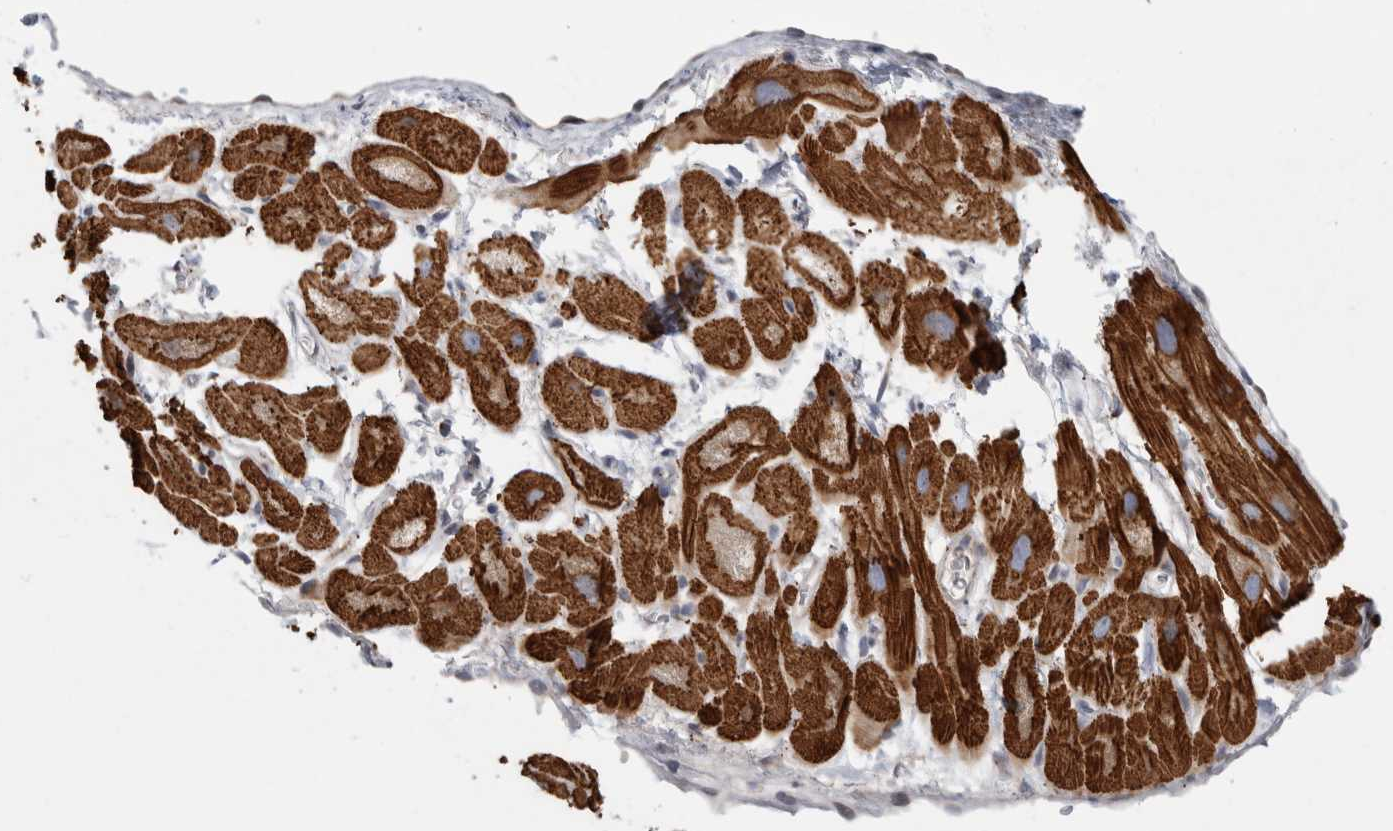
{"staining": {"intensity": "strong", "quantity": ">75%", "location": "cytoplasmic/membranous"}, "tissue": "heart muscle", "cell_type": "Cardiomyocytes", "image_type": "normal", "snomed": [{"axis": "morphology", "description": "Normal tissue, NOS"}, {"axis": "topography", "description": "Heart"}], "caption": "Protein expression analysis of benign heart muscle exhibits strong cytoplasmic/membranous staining in about >75% of cardiomyocytes. (DAB IHC with brightfield microscopy, high magnification).", "gene": "RAB18", "patient": {"sex": "male", "age": 49}}